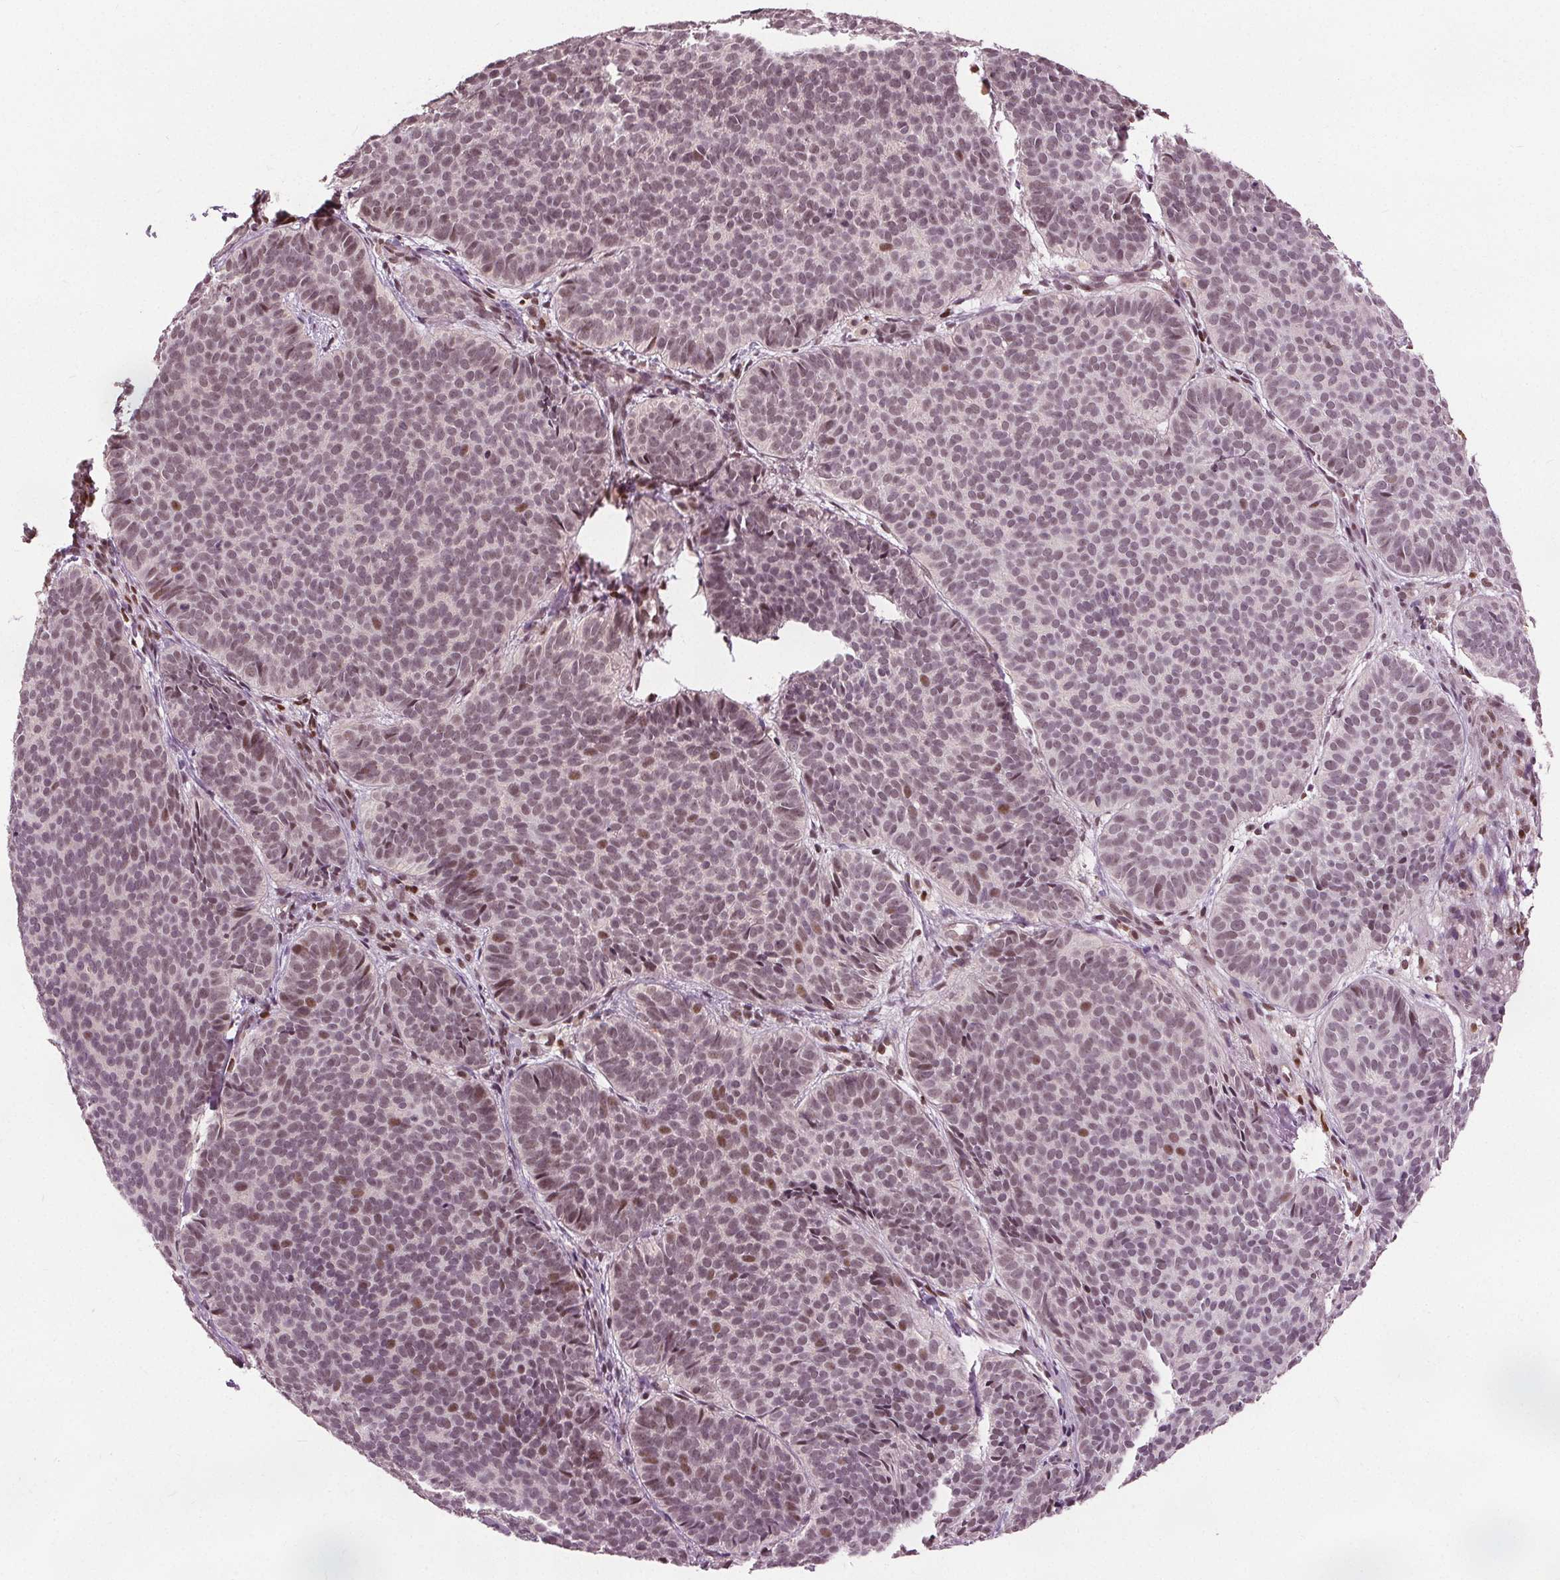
{"staining": {"intensity": "weak", "quantity": "<25%", "location": "nuclear"}, "tissue": "skin cancer", "cell_type": "Tumor cells", "image_type": "cancer", "snomed": [{"axis": "morphology", "description": "Basal cell carcinoma"}, {"axis": "topography", "description": "Skin"}], "caption": "The image demonstrates no staining of tumor cells in skin cancer (basal cell carcinoma).", "gene": "DDX11", "patient": {"sex": "male", "age": 57}}